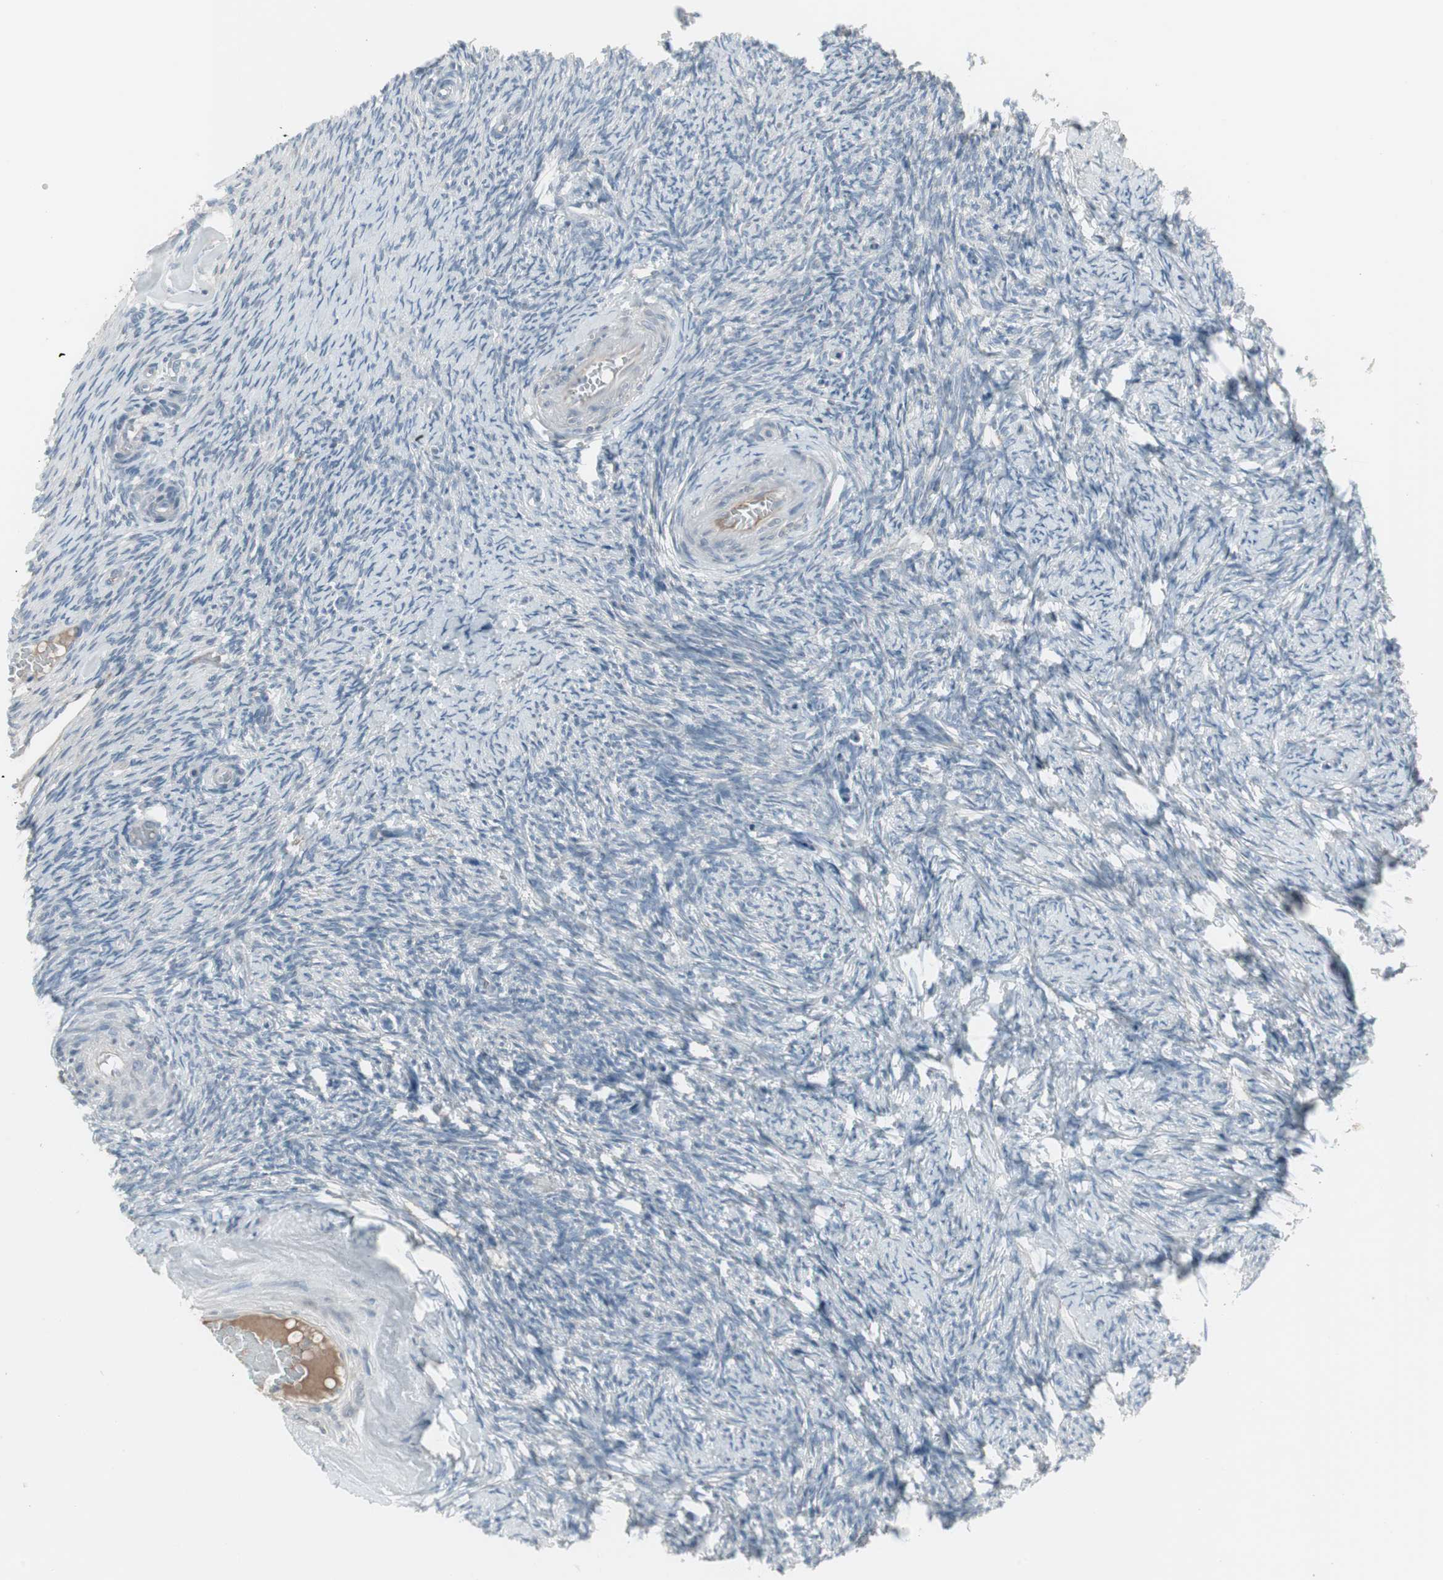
{"staining": {"intensity": "negative", "quantity": "none", "location": "none"}, "tissue": "ovary", "cell_type": "Ovarian stroma cells", "image_type": "normal", "snomed": [{"axis": "morphology", "description": "Normal tissue, NOS"}, {"axis": "topography", "description": "Ovary"}], "caption": "Photomicrograph shows no significant protein positivity in ovarian stroma cells of unremarkable ovary.", "gene": "ZSCAN32", "patient": {"sex": "female", "age": 60}}